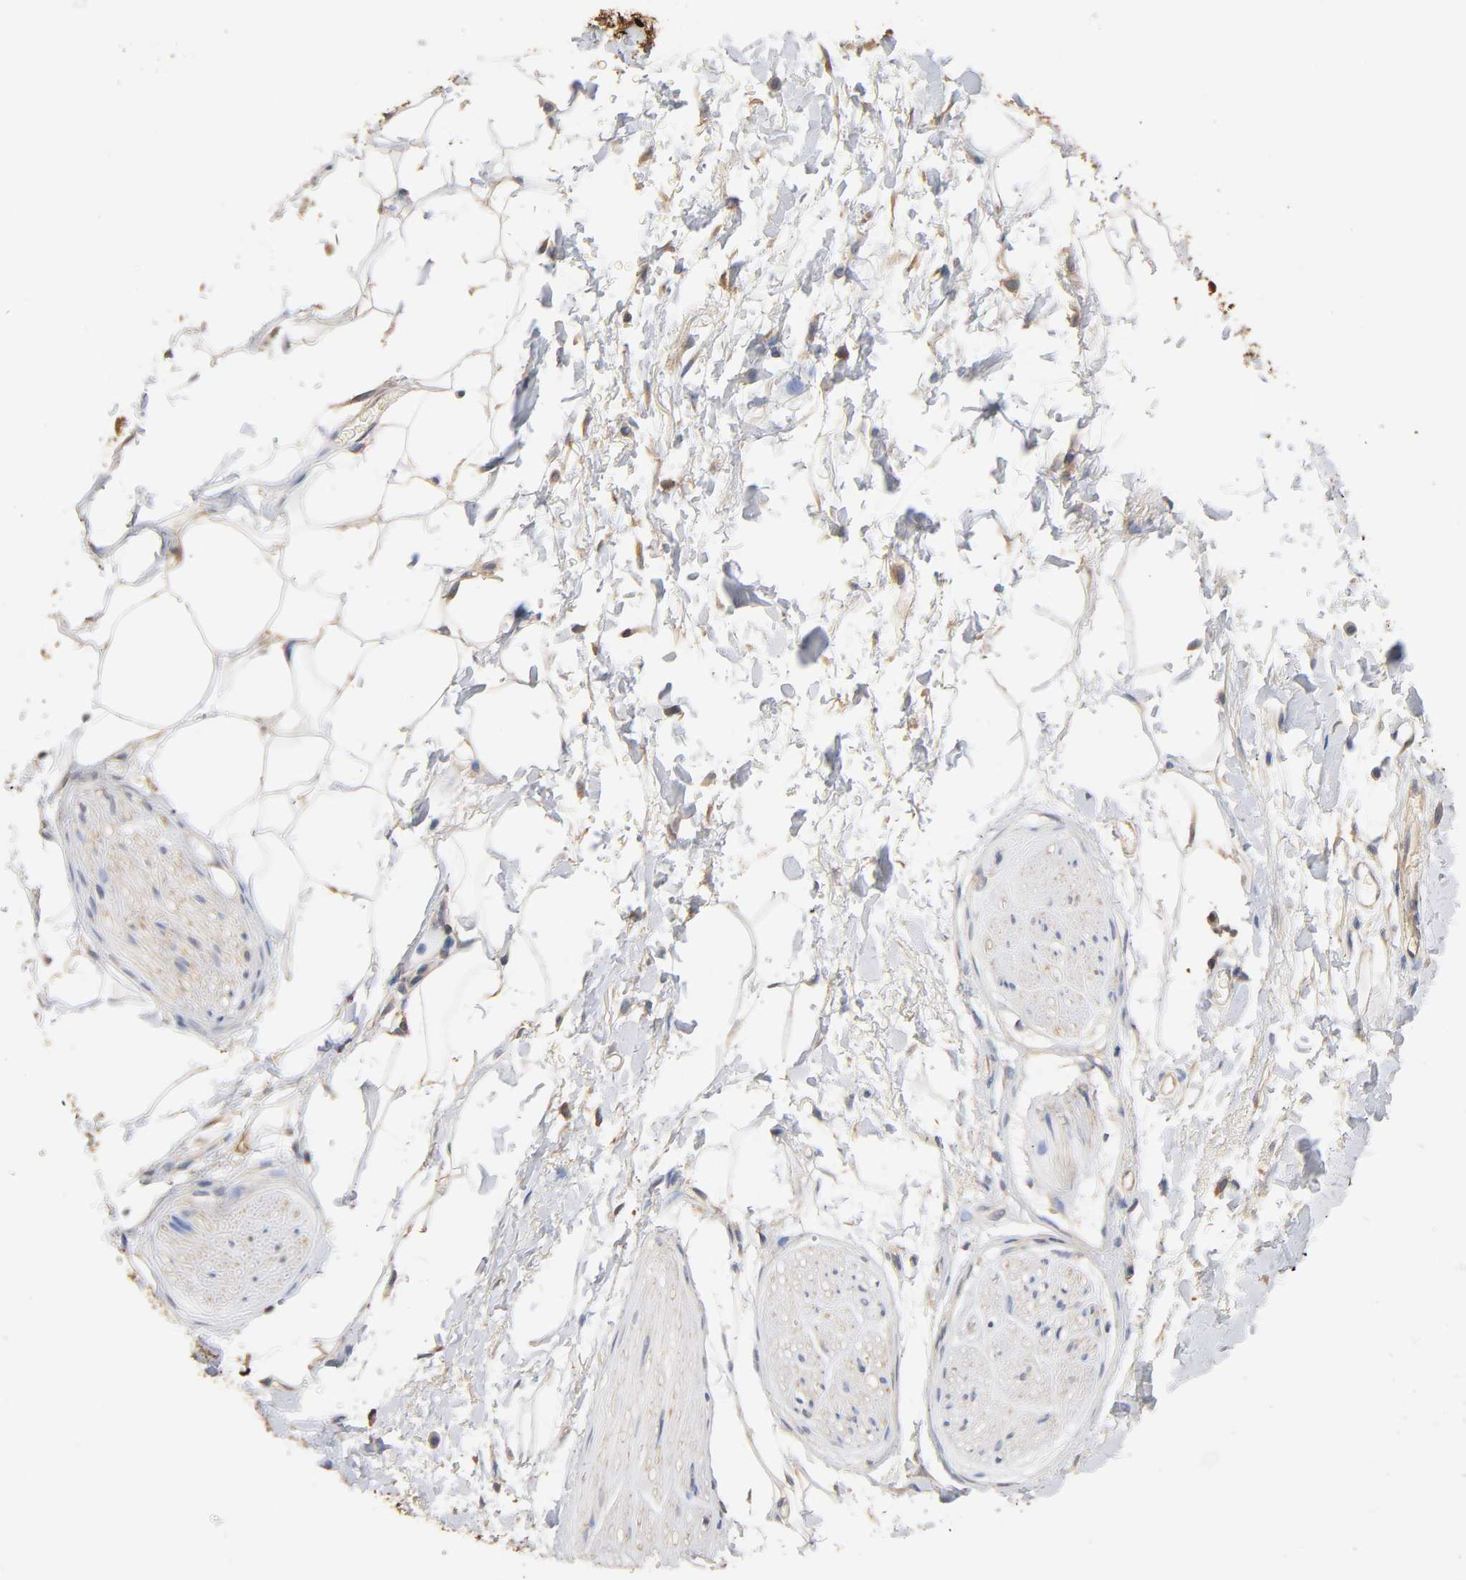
{"staining": {"intensity": "moderate", "quantity": ">75%", "location": "cytoplasmic/membranous"}, "tissue": "adipose tissue", "cell_type": "Adipocytes", "image_type": "normal", "snomed": [{"axis": "morphology", "description": "Normal tissue, NOS"}, {"axis": "topography", "description": "Soft tissue"}, {"axis": "topography", "description": "Peripheral nerve tissue"}], "caption": "Immunohistochemistry (IHC) of benign human adipose tissue reveals medium levels of moderate cytoplasmic/membranous expression in approximately >75% of adipocytes. The protein of interest is shown in brown color, while the nuclei are stained blue.", "gene": "ALDOA", "patient": {"sex": "female", "age": 71}}